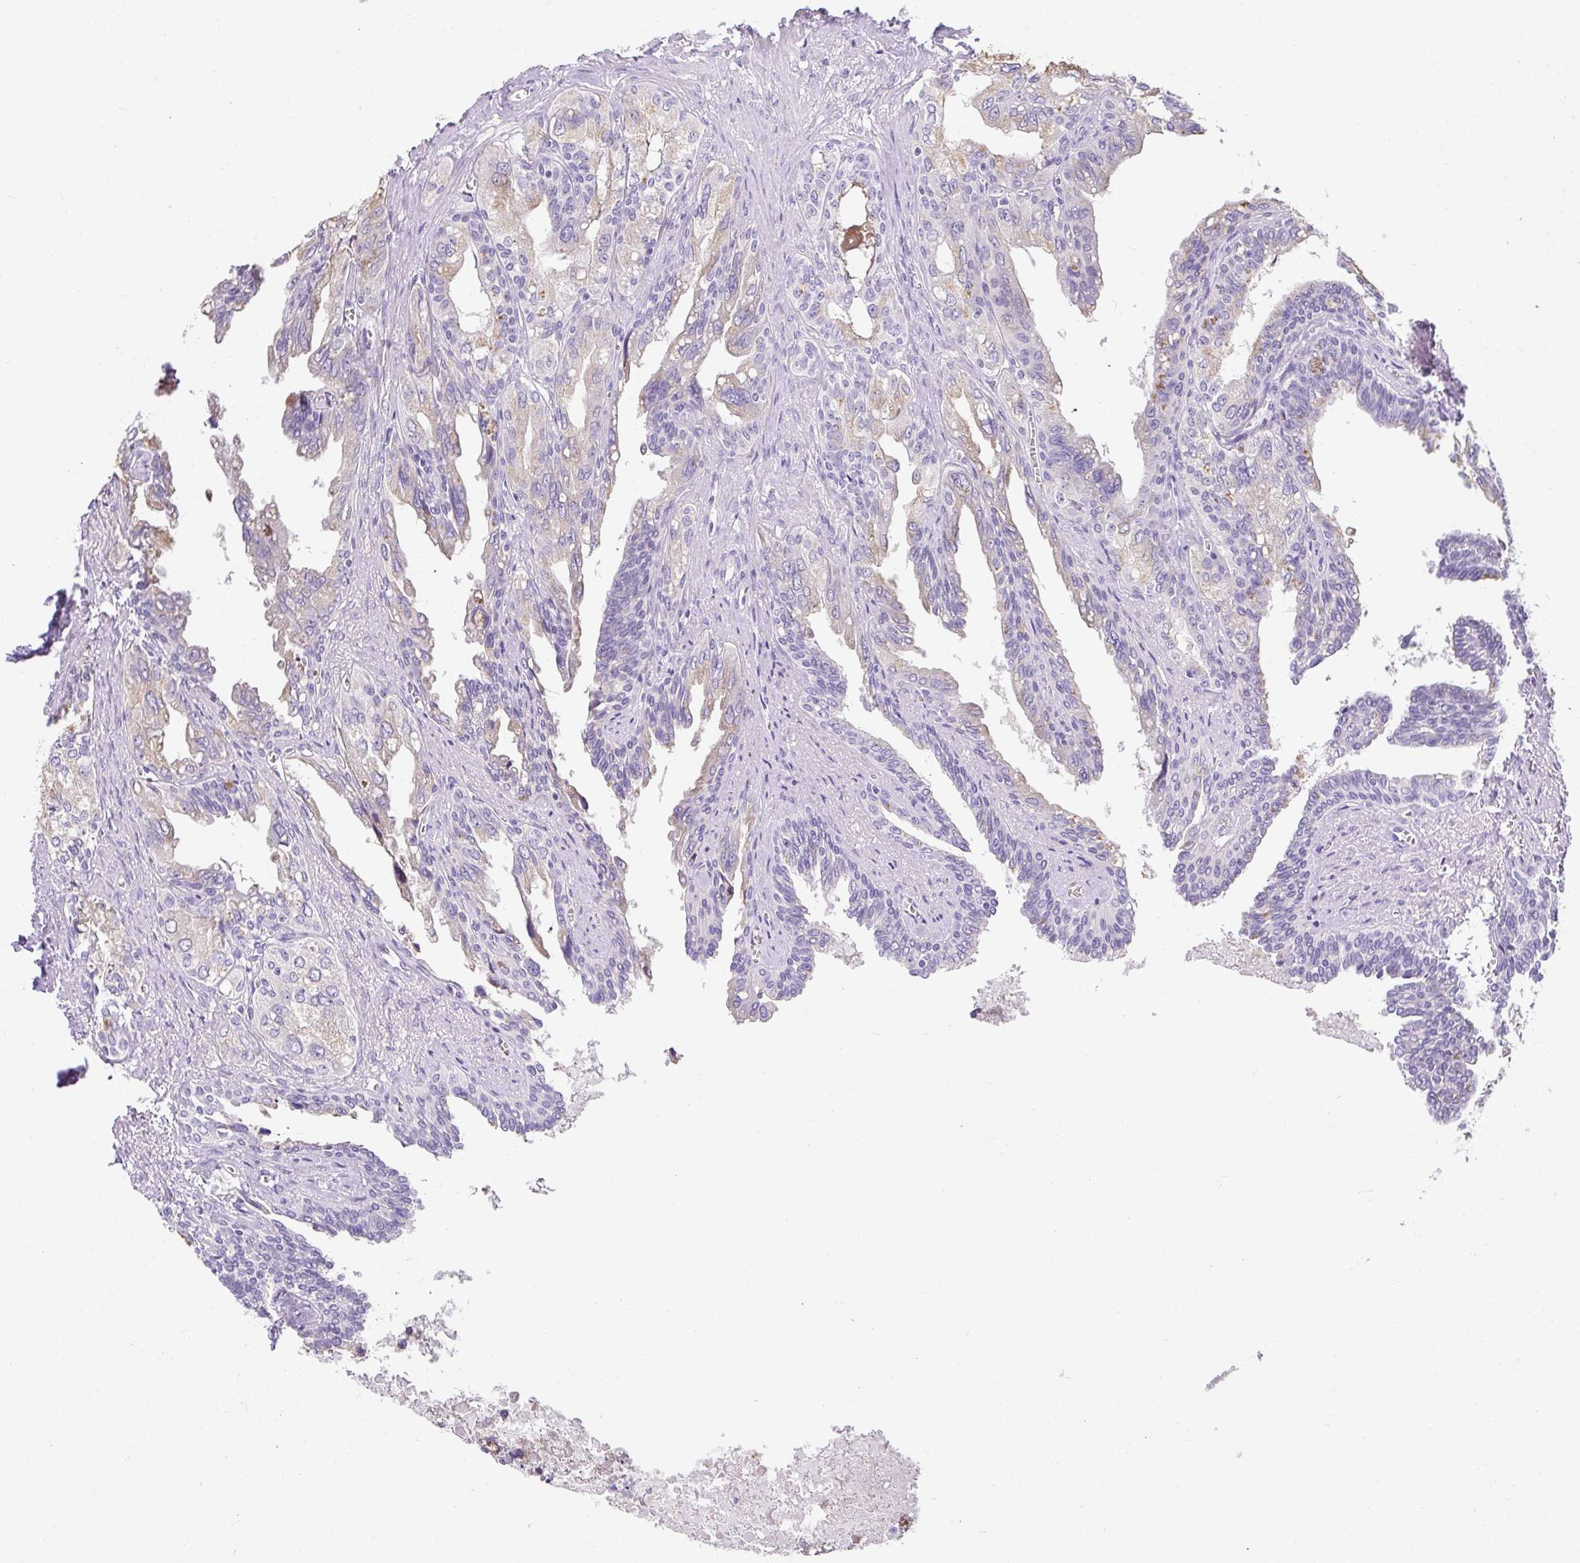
{"staining": {"intensity": "moderate", "quantity": "<25%", "location": "cytoplasmic/membranous"}, "tissue": "seminal vesicle", "cell_type": "Glandular cells", "image_type": "normal", "snomed": [{"axis": "morphology", "description": "Normal tissue, NOS"}, {"axis": "topography", "description": "Seminal veicle"}], "caption": "Approximately <25% of glandular cells in normal human seminal vesicle demonstrate moderate cytoplasmic/membranous protein expression as visualized by brown immunohistochemical staining.", "gene": "DTX4", "patient": {"sex": "male", "age": 67}}